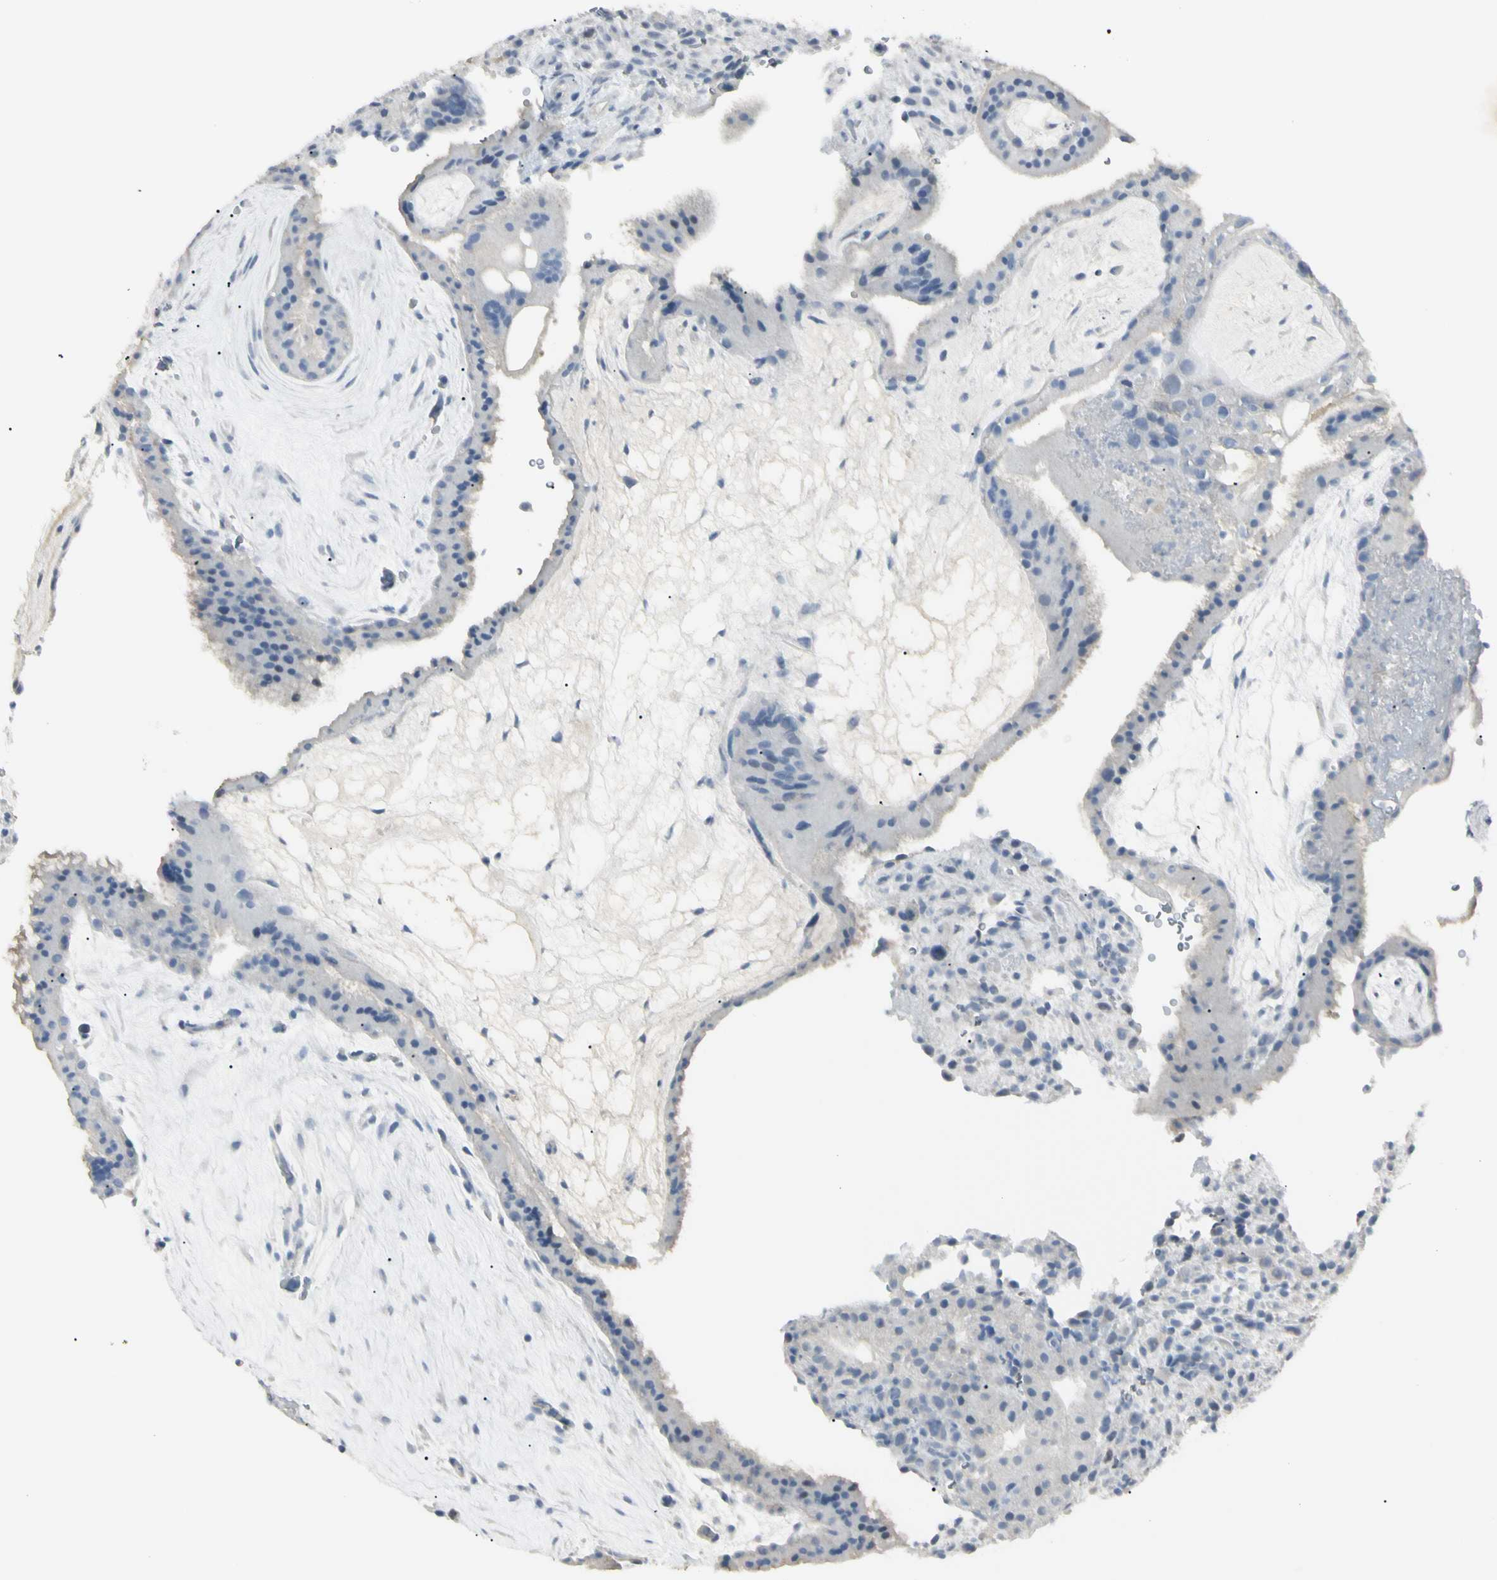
{"staining": {"intensity": "negative", "quantity": "none", "location": "none"}, "tissue": "placenta", "cell_type": "Trophoblastic cells", "image_type": "normal", "snomed": [{"axis": "morphology", "description": "Normal tissue, NOS"}, {"axis": "topography", "description": "Placenta"}], "caption": "Immunohistochemistry micrograph of normal placenta: placenta stained with DAB reveals no significant protein expression in trophoblastic cells. (DAB (3,3'-diaminobenzidine) IHC, high magnification).", "gene": "PIP", "patient": {"sex": "female", "age": 19}}